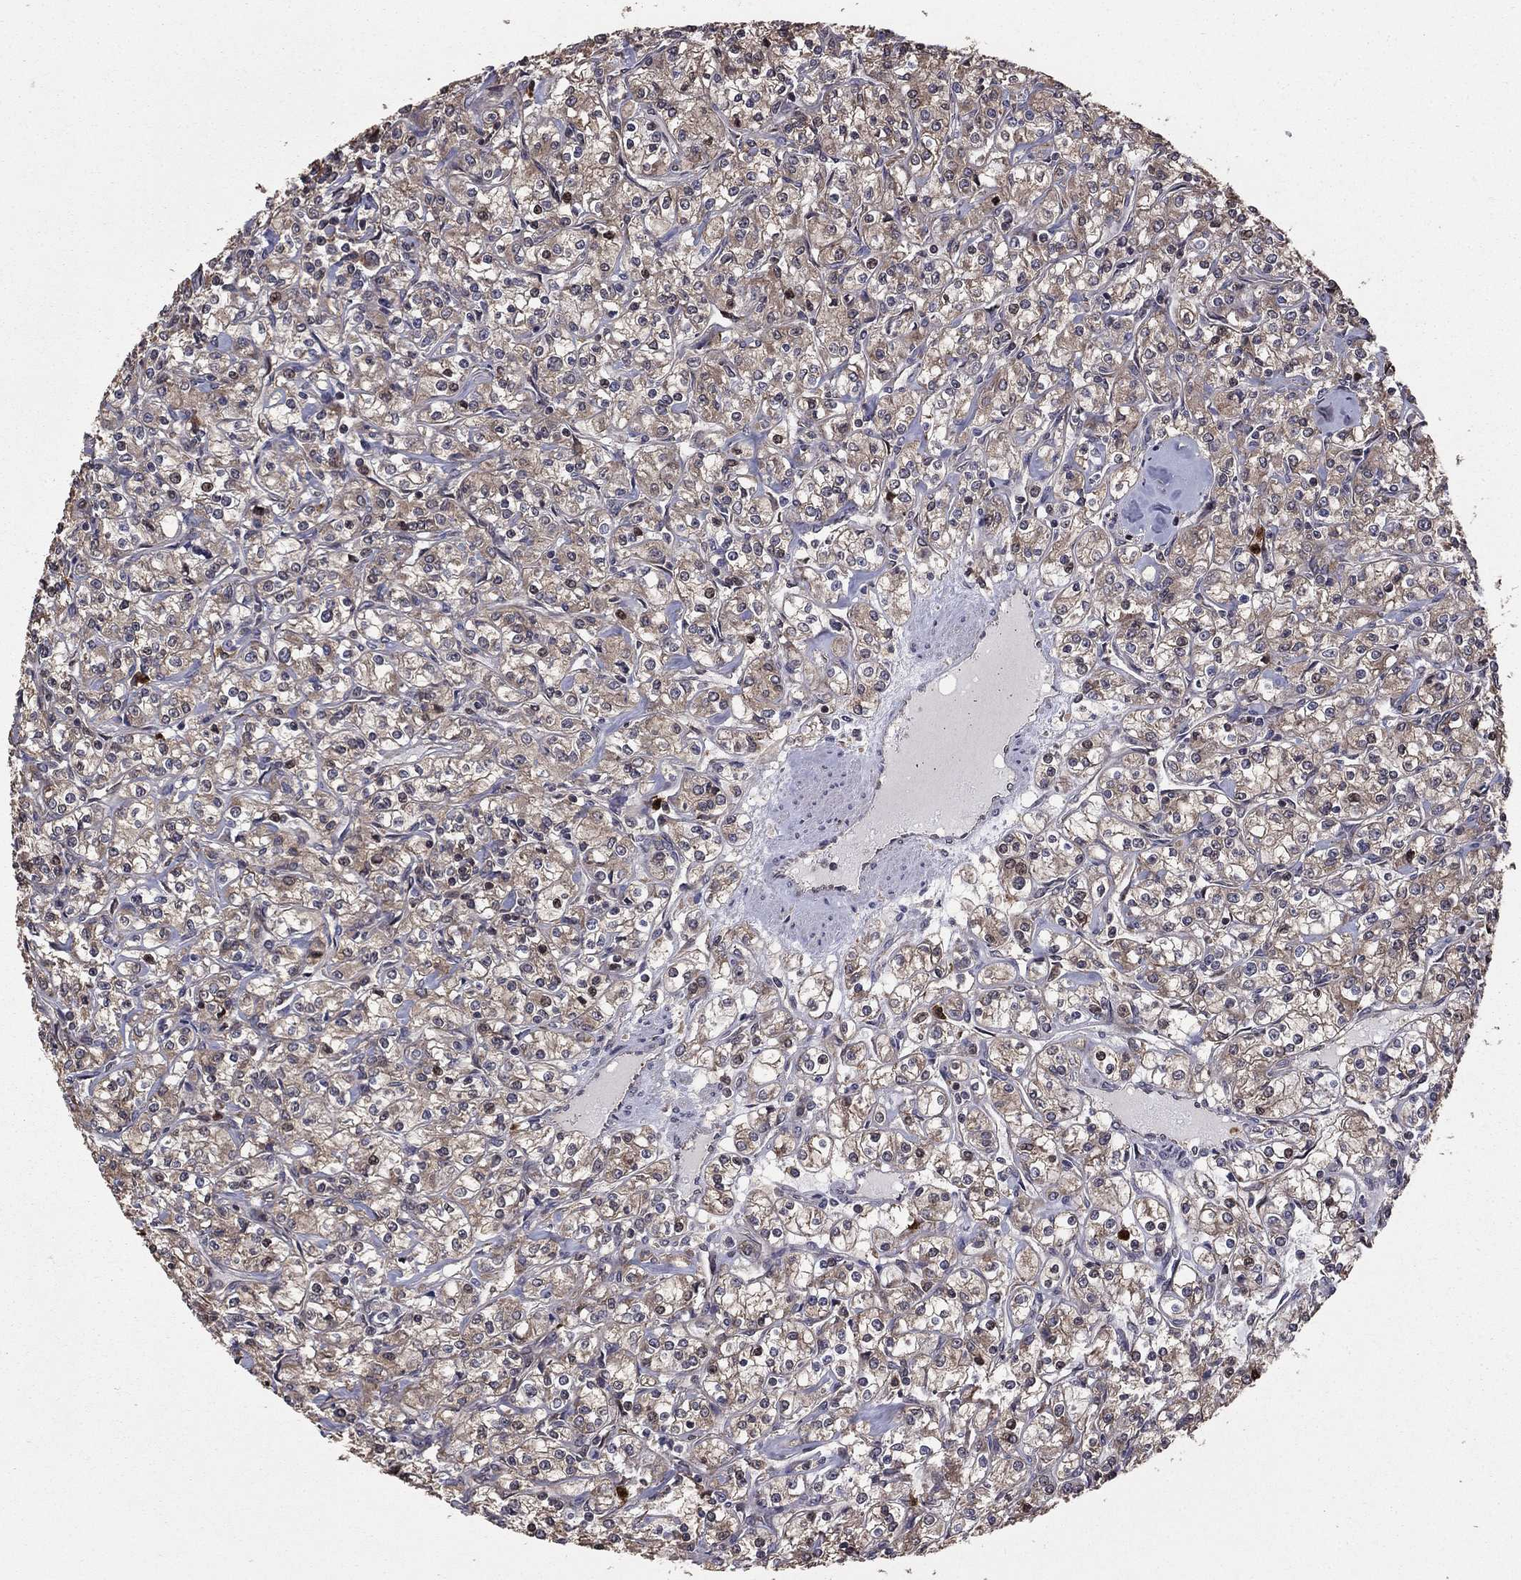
{"staining": {"intensity": "negative", "quantity": "none", "location": "none"}, "tissue": "renal cancer", "cell_type": "Tumor cells", "image_type": "cancer", "snomed": [{"axis": "morphology", "description": "Adenocarcinoma, NOS"}, {"axis": "topography", "description": "Kidney"}], "caption": "The IHC histopathology image has no significant expression in tumor cells of adenocarcinoma (renal) tissue.", "gene": "GYG1", "patient": {"sex": "male", "age": 77}}